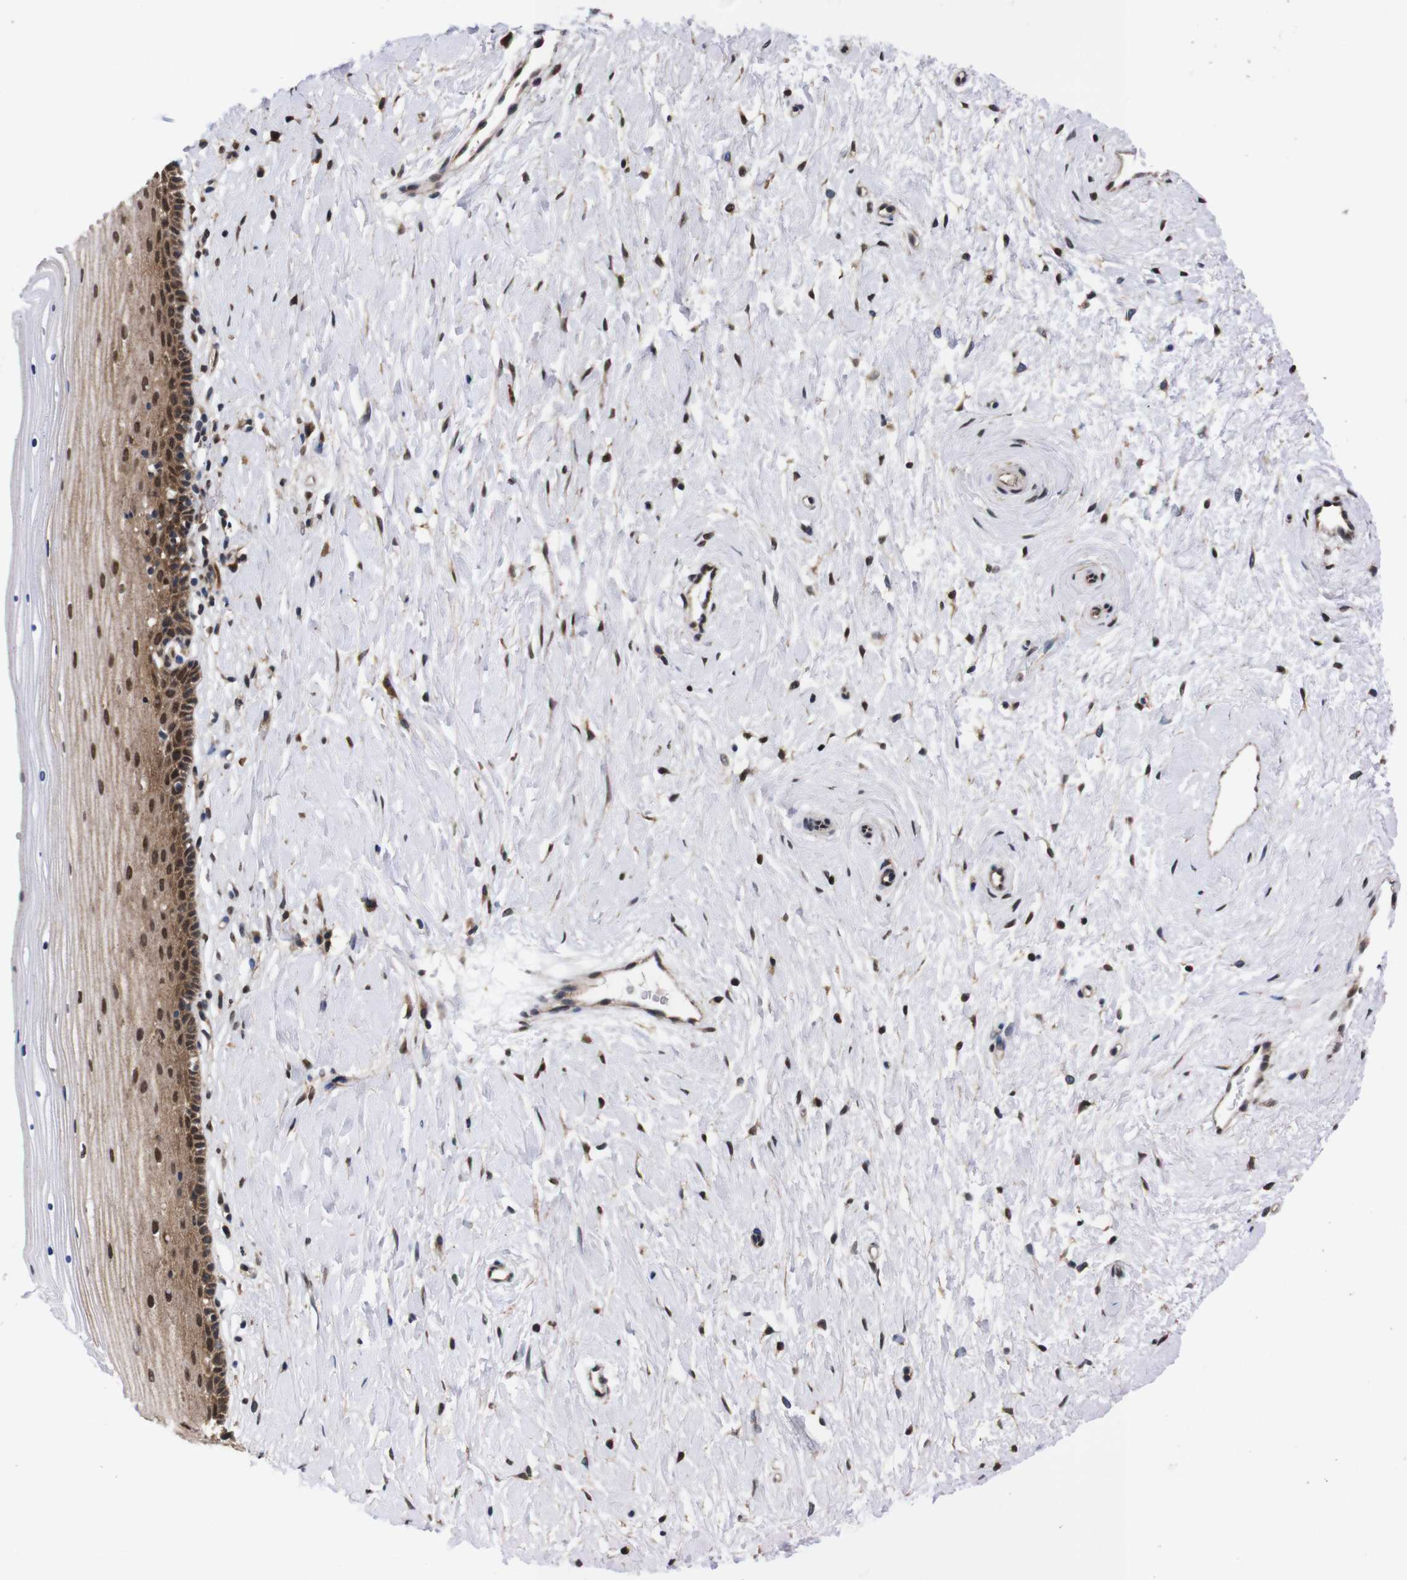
{"staining": {"intensity": "moderate", "quantity": ">75%", "location": "cytoplasmic/membranous,nuclear"}, "tissue": "cervix", "cell_type": "Glandular cells", "image_type": "normal", "snomed": [{"axis": "morphology", "description": "Normal tissue, NOS"}, {"axis": "topography", "description": "Cervix"}], "caption": "Immunohistochemistry photomicrograph of benign cervix: human cervix stained using immunohistochemistry demonstrates medium levels of moderate protein expression localized specifically in the cytoplasmic/membranous,nuclear of glandular cells, appearing as a cytoplasmic/membranous,nuclear brown color.", "gene": "UBQLN2", "patient": {"sex": "female", "age": 39}}